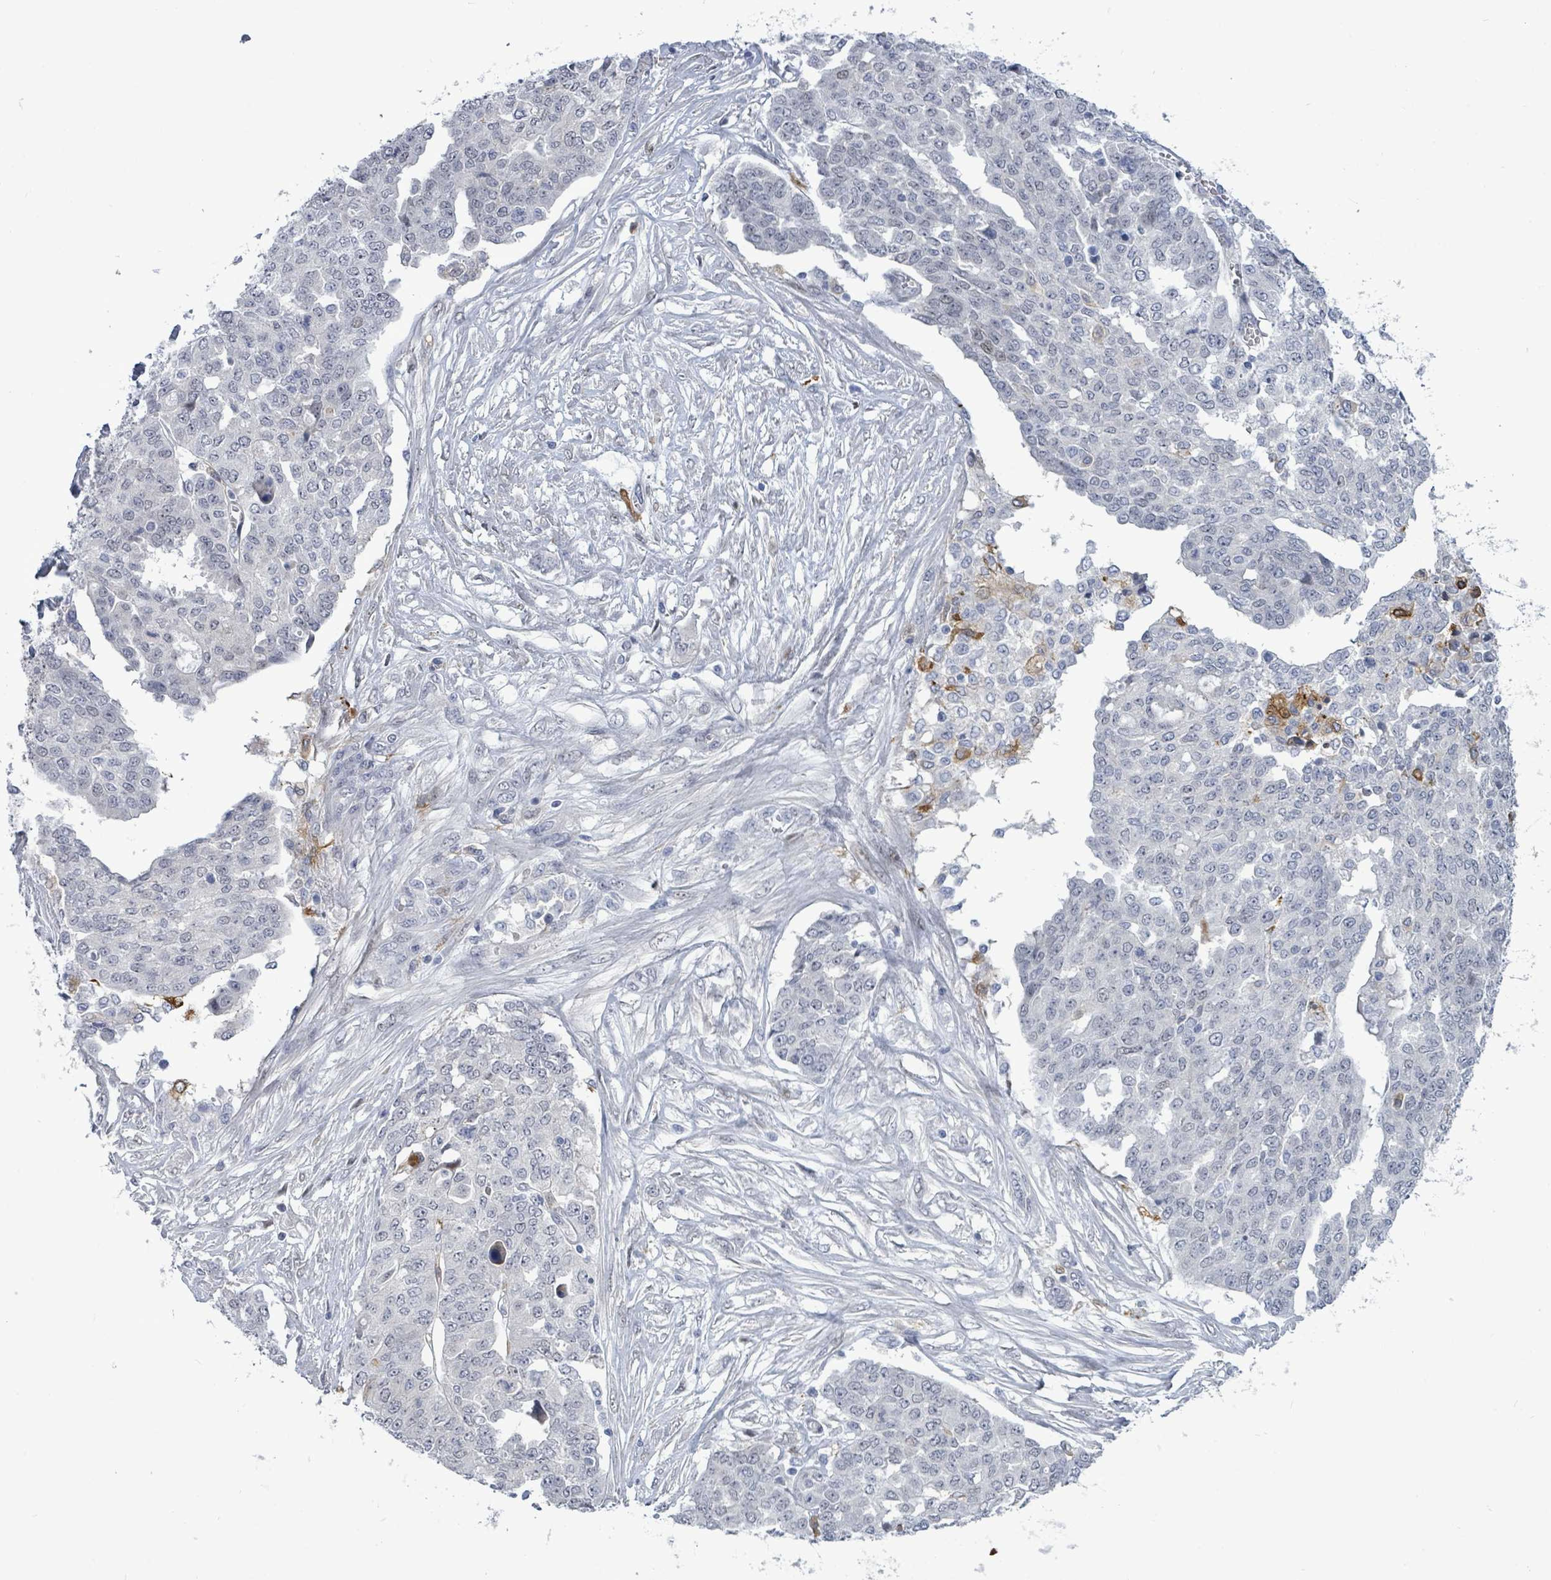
{"staining": {"intensity": "negative", "quantity": "none", "location": "none"}, "tissue": "ovarian cancer", "cell_type": "Tumor cells", "image_type": "cancer", "snomed": [{"axis": "morphology", "description": "Cystadenocarcinoma, serous, NOS"}, {"axis": "topography", "description": "Soft tissue"}, {"axis": "topography", "description": "Ovary"}], "caption": "High magnification brightfield microscopy of ovarian cancer (serous cystadenocarcinoma) stained with DAB (3,3'-diaminobenzidine) (brown) and counterstained with hematoxylin (blue): tumor cells show no significant expression.", "gene": "CT45A5", "patient": {"sex": "female", "age": 57}}